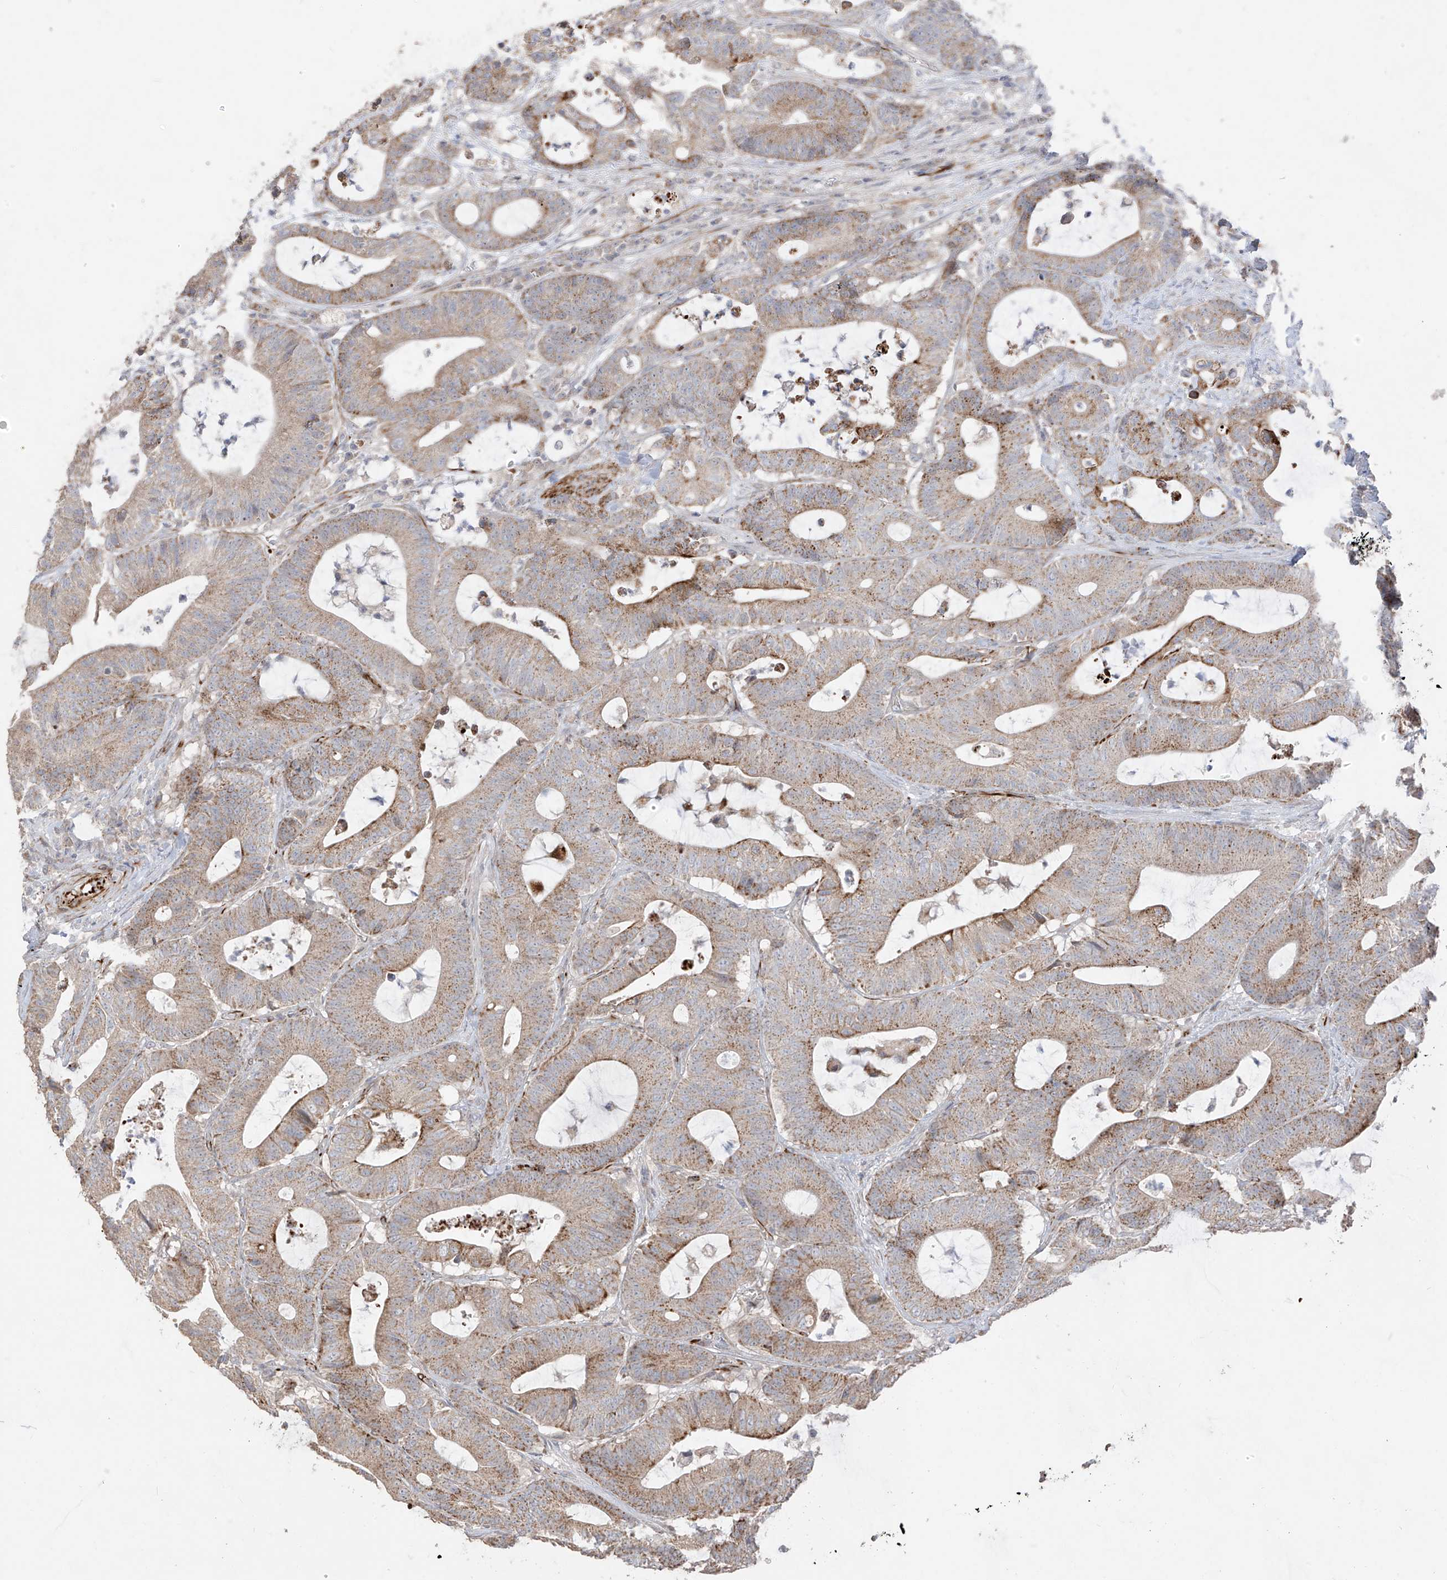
{"staining": {"intensity": "moderate", "quantity": ">75%", "location": "cytoplasmic/membranous"}, "tissue": "colorectal cancer", "cell_type": "Tumor cells", "image_type": "cancer", "snomed": [{"axis": "morphology", "description": "Adenocarcinoma, NOS"}, {"axis": "topography", "description": "Colon"}], "caption": "Immunohistochemical staining of colorectal adenocarcinoma demonstrates medium levels of moderate cytoplasmic/membranous staining in approximately >75% of tumor cells. The protein is shown in brown color, while the nuclei are stained blue.", "gene": "DCDC2", "patient": {"sex": "female", "age": 84}}